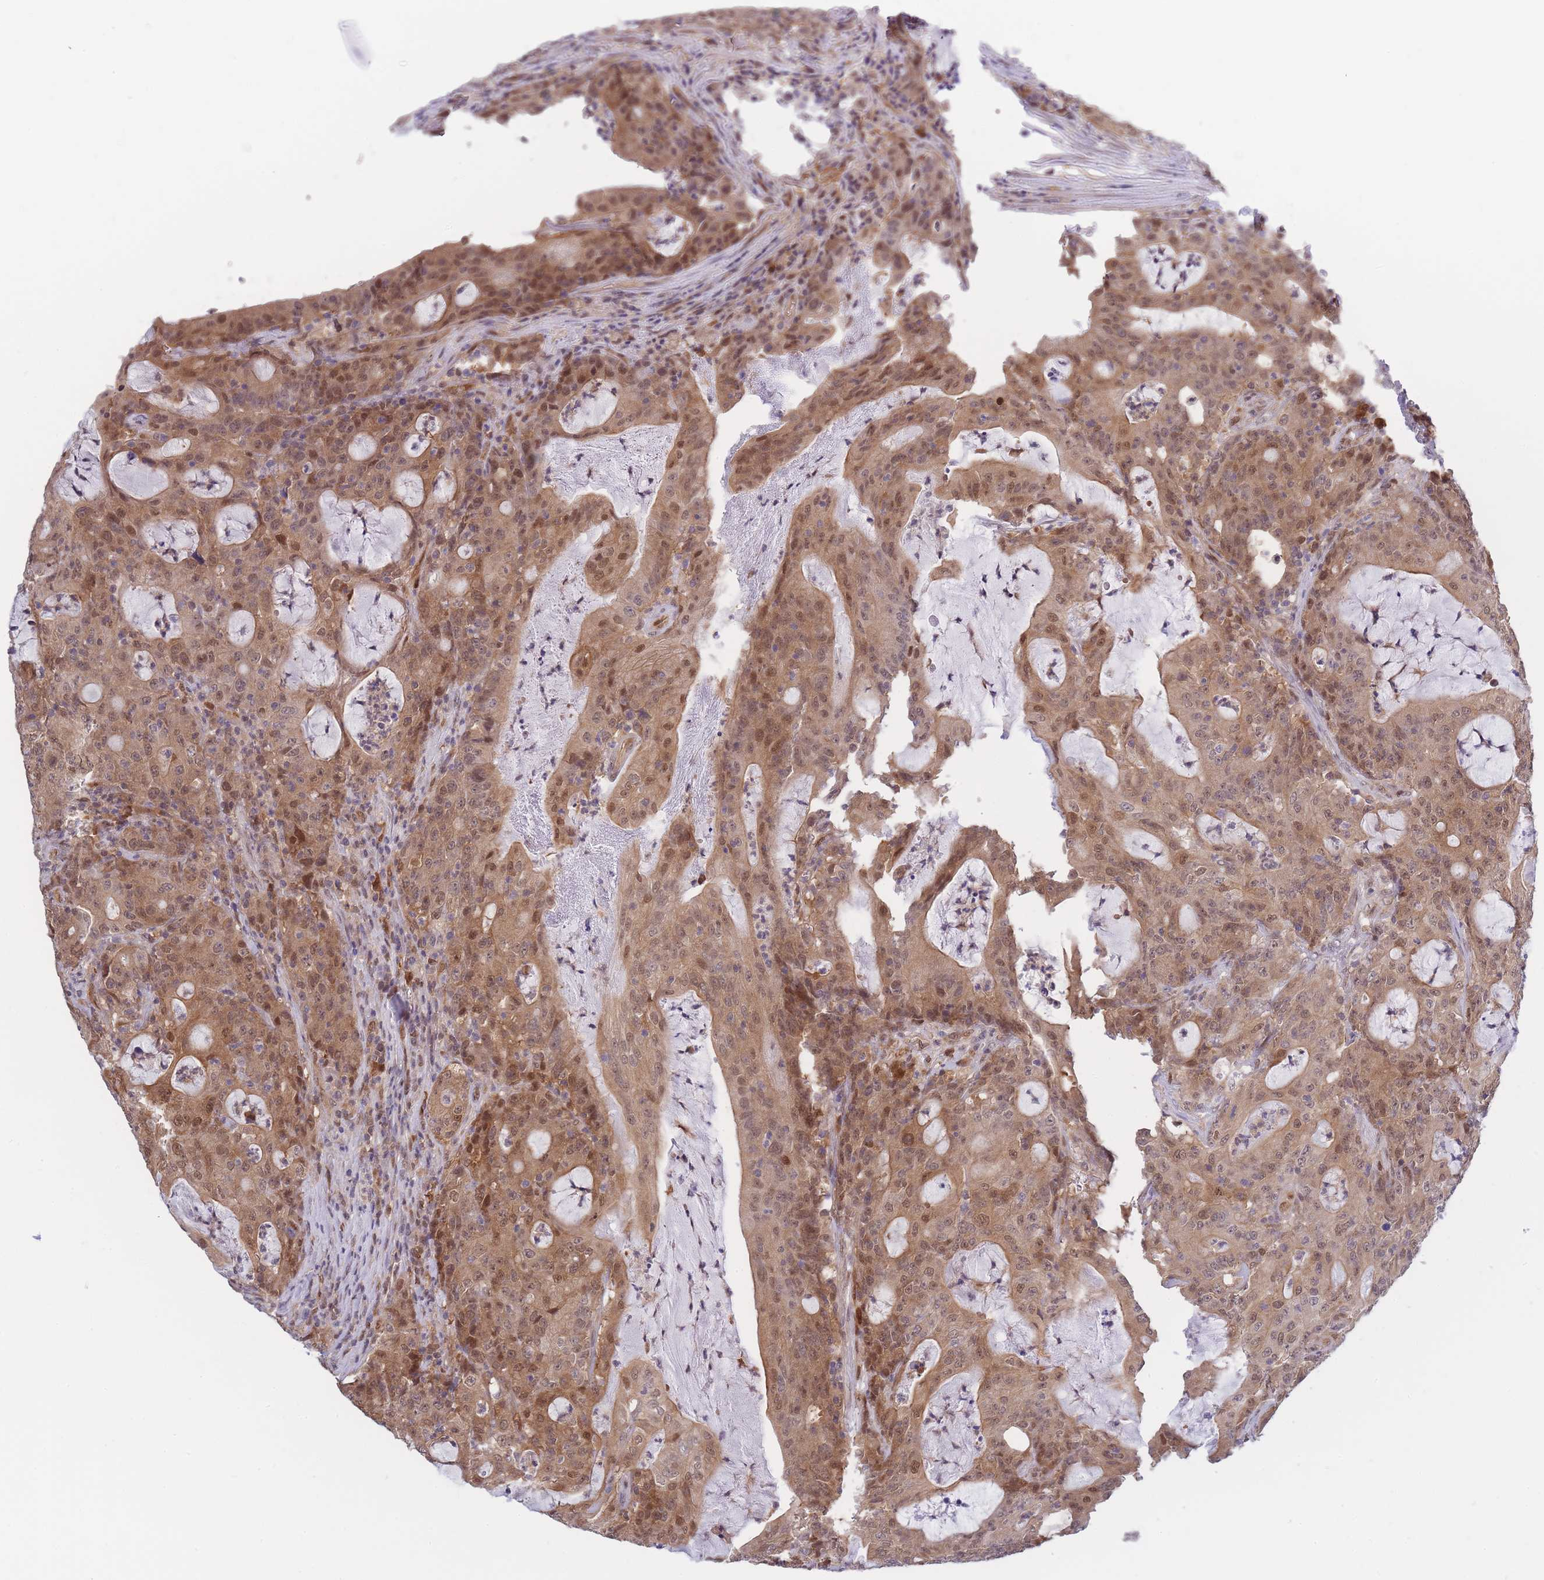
{"staining": {"intensity": "moderate", "quantity": ">75%", "location": "cytoplasmic/membranous,nuclear"}, "tissue": "colorectal cancer", "cell_type": "Tumor cells", "image_type": "cancer", "snomed": [{"axis": "morphology", "description": "Adenocarcinoma, NOS"}, {"axis": "topography", "description": "Colon"}], "caption": "Colorectal cancer (adenocarcinoma) stained for a protein (brown) shows moderate cytoplasmic/membranous and nuclear positive positivity in approximately >75% of tumor cells.", "gene": "NSFL1C", "patient": {"sex": "male", "age": 83}}